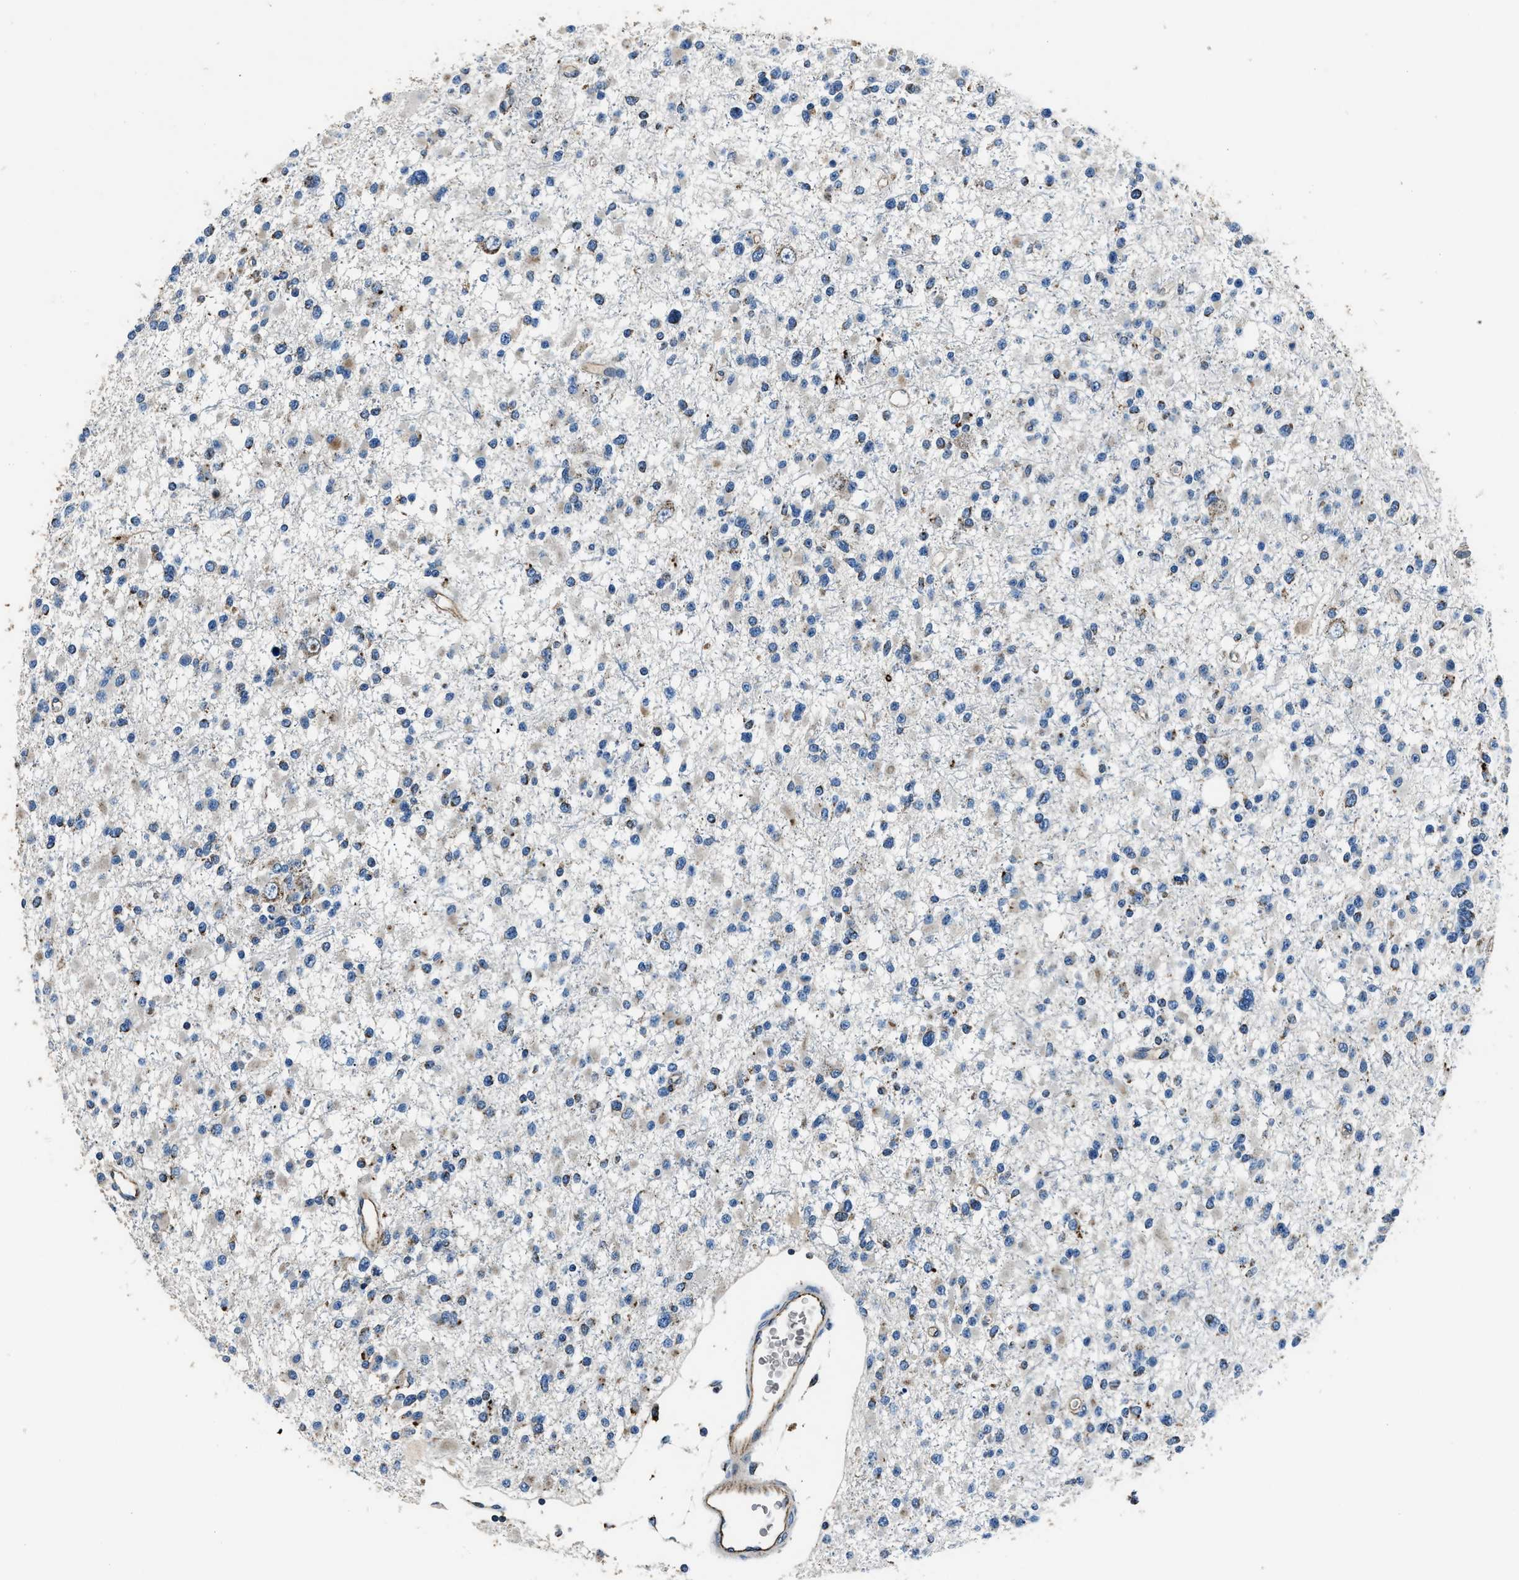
{"staining": {"intensity": "negative", "quantity": "none", "location": "none"}, "tissue": "glioma", "cell_type": "Tumor cells", "image_type": "cancer", "snomed": [{"axis": "morphology", "description": "Glioma, malignant, Low grade"}, {"axis": "topography", "description": "Brain"}], "caption": "Immunohistochemistry of glioma displays no expression in tumor cells. (DAB immunohistochemistry (IHC) visualized using brightfield microscopy, high magnification).", "gene": "OGDH", "patient": {"sex": "female", "age": 22}}